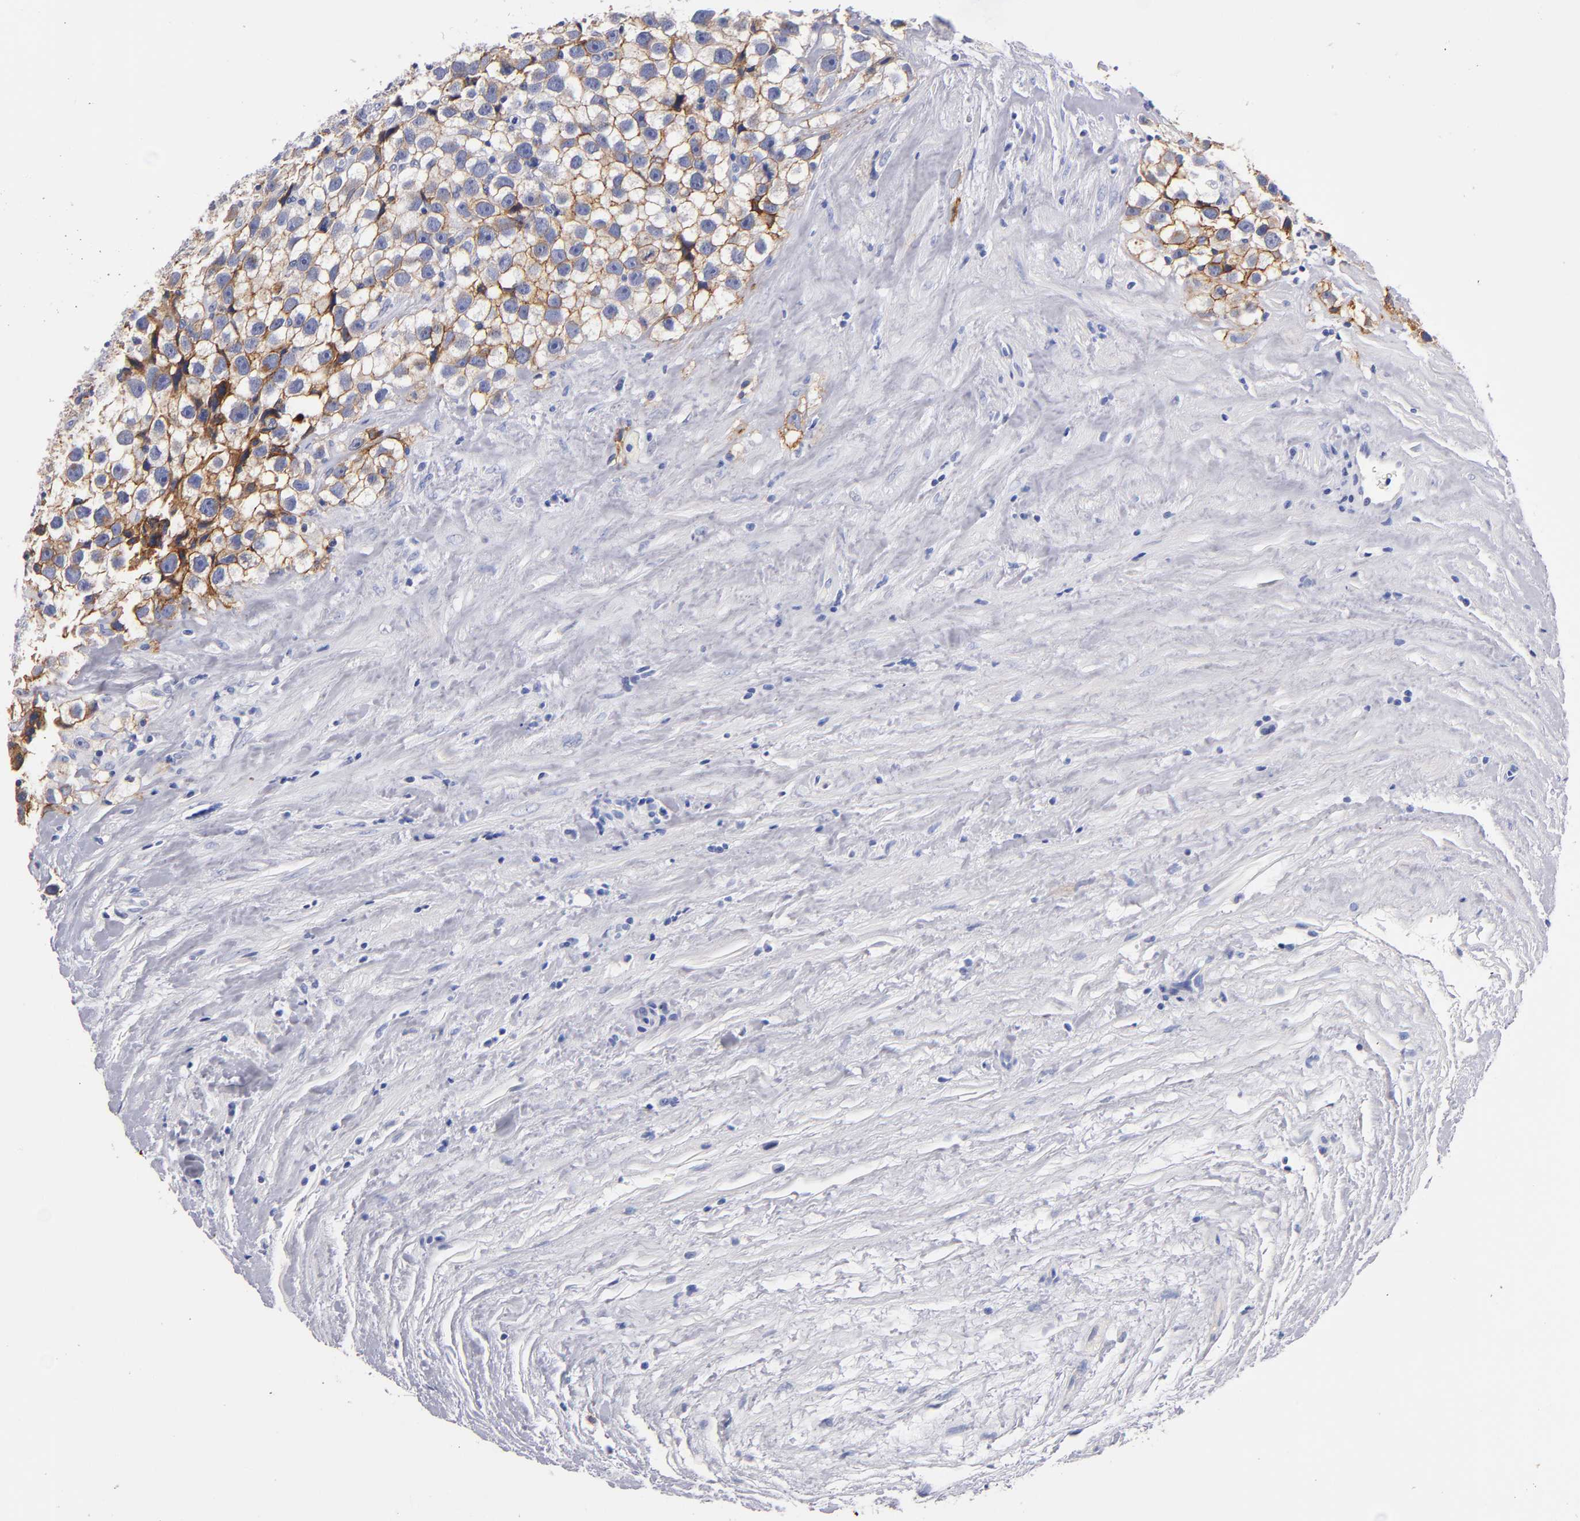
{"staining": {"intensity": "moderate", "quantity": ">75%", "location": "cytoplasmic/membranous"}, "tissue": "testis cancer", "cell_type": "Tumor cells", "image_type": "cancer", "snomed": [{"axis": "morphology", "description": "Seminoma, NOS"}, {"axis": "topography", "description": "Testis"}], "caption": "Seminoma (testis) stained with DAB (3,3'-diaminobenzidine) immunohistochemistry exhibits medium levels of moderate cytoplasmic/membranous positivity in about >75% of tumor cells.", "gene": "KIT", "patient": {"sex": "male", "age": 43}}